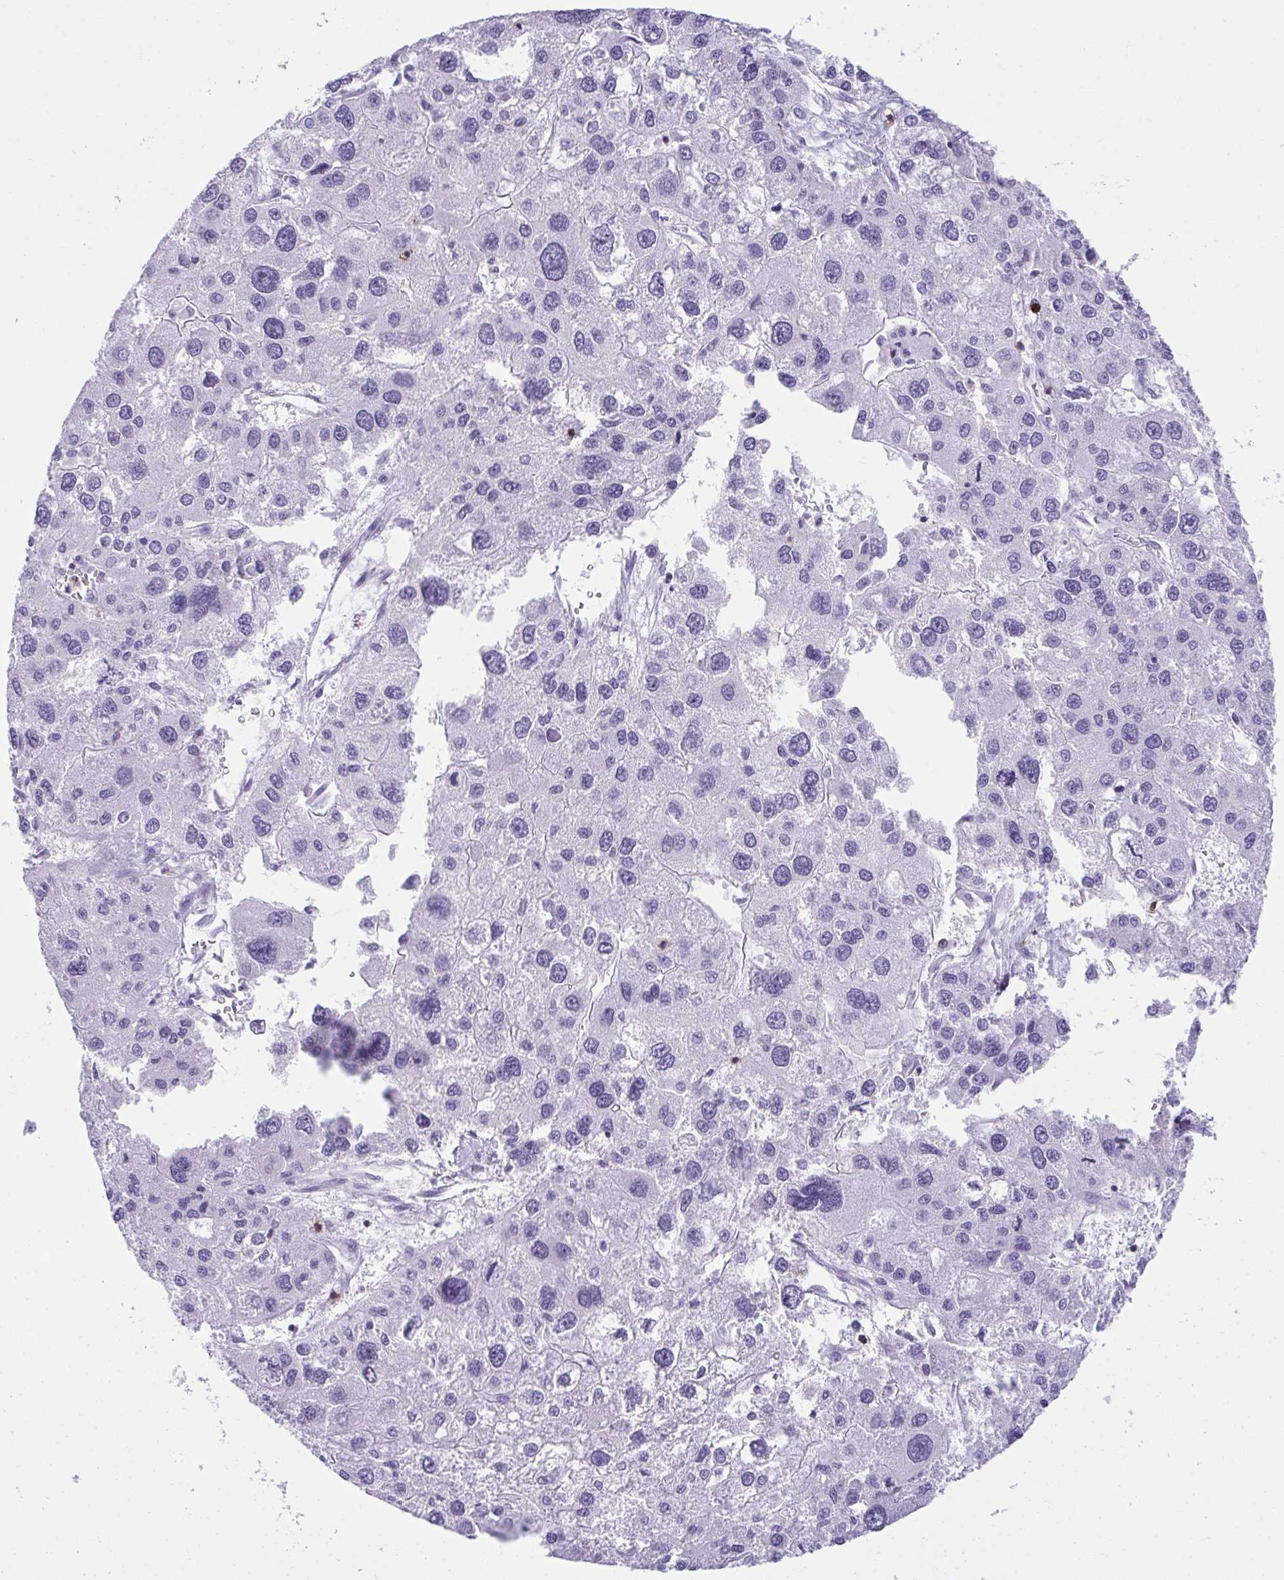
{"staining": {"intensity": "negative", "quantity": "none", "location": "none"}, "tissue": "liver cancer", "cell_type": "Tumor cells", "image_type": "cancer", "snomed": [{"axis": "morphology", "description": "Carcinoma, Hepatocellular, NOS"}, {"axis": "topography", "description": "Liver"}], "caption": "IHC of human liver cancer (hepatocellular carcinoma) reveals no staining in tumor cells.", "gene": "SPN", "patient": {"sex": "male", "age": 73}}